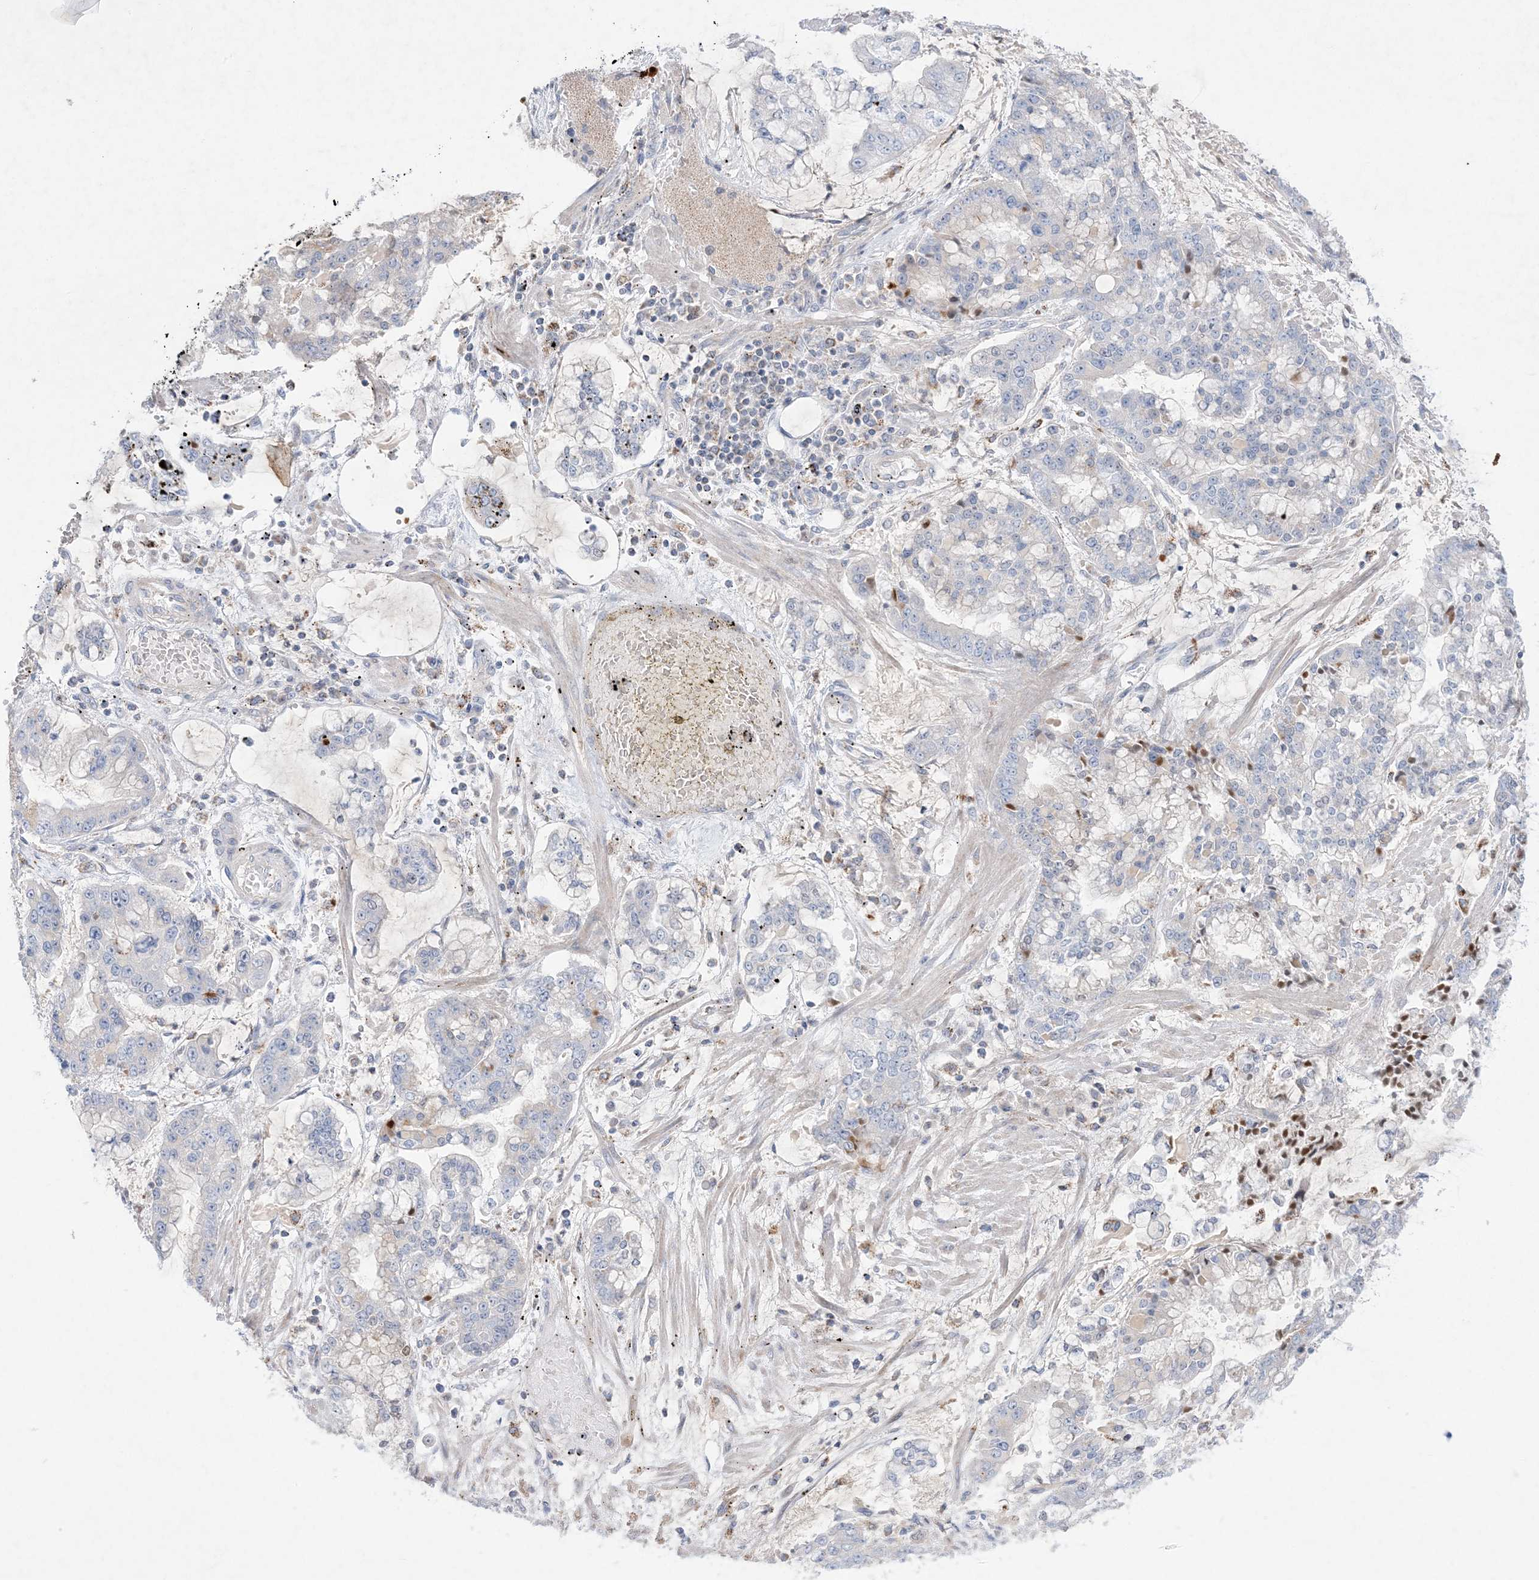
{"staining": {"intensity": "negative", "quantity": "none", "location": "none"}, "tissue": "stomach cancer", "cell_type": "Tumor cells", "image_type": "cancer", "snomed": [{"axis": "morphology", "description": "Normal tissue, NOS"}, {"axis": "morphology", "description": "Adenocarcinoma, NOS"}, {"axis": "topography", "description": "Stomach, upper"}, {"axis": "topography", "description": "Stomach"}], "caption": "Immunohistochemistry (IHC) of adenocarcinoma (stomach) displays no positivity in tumor cells. The staining is performed using DAB (3,3'-diaminobenzidine) brown chromogen with nuclei counter-stained in using hematoxylin.", "gene": "KCTD6", "patient": {"sex": "male", "age": 76}}